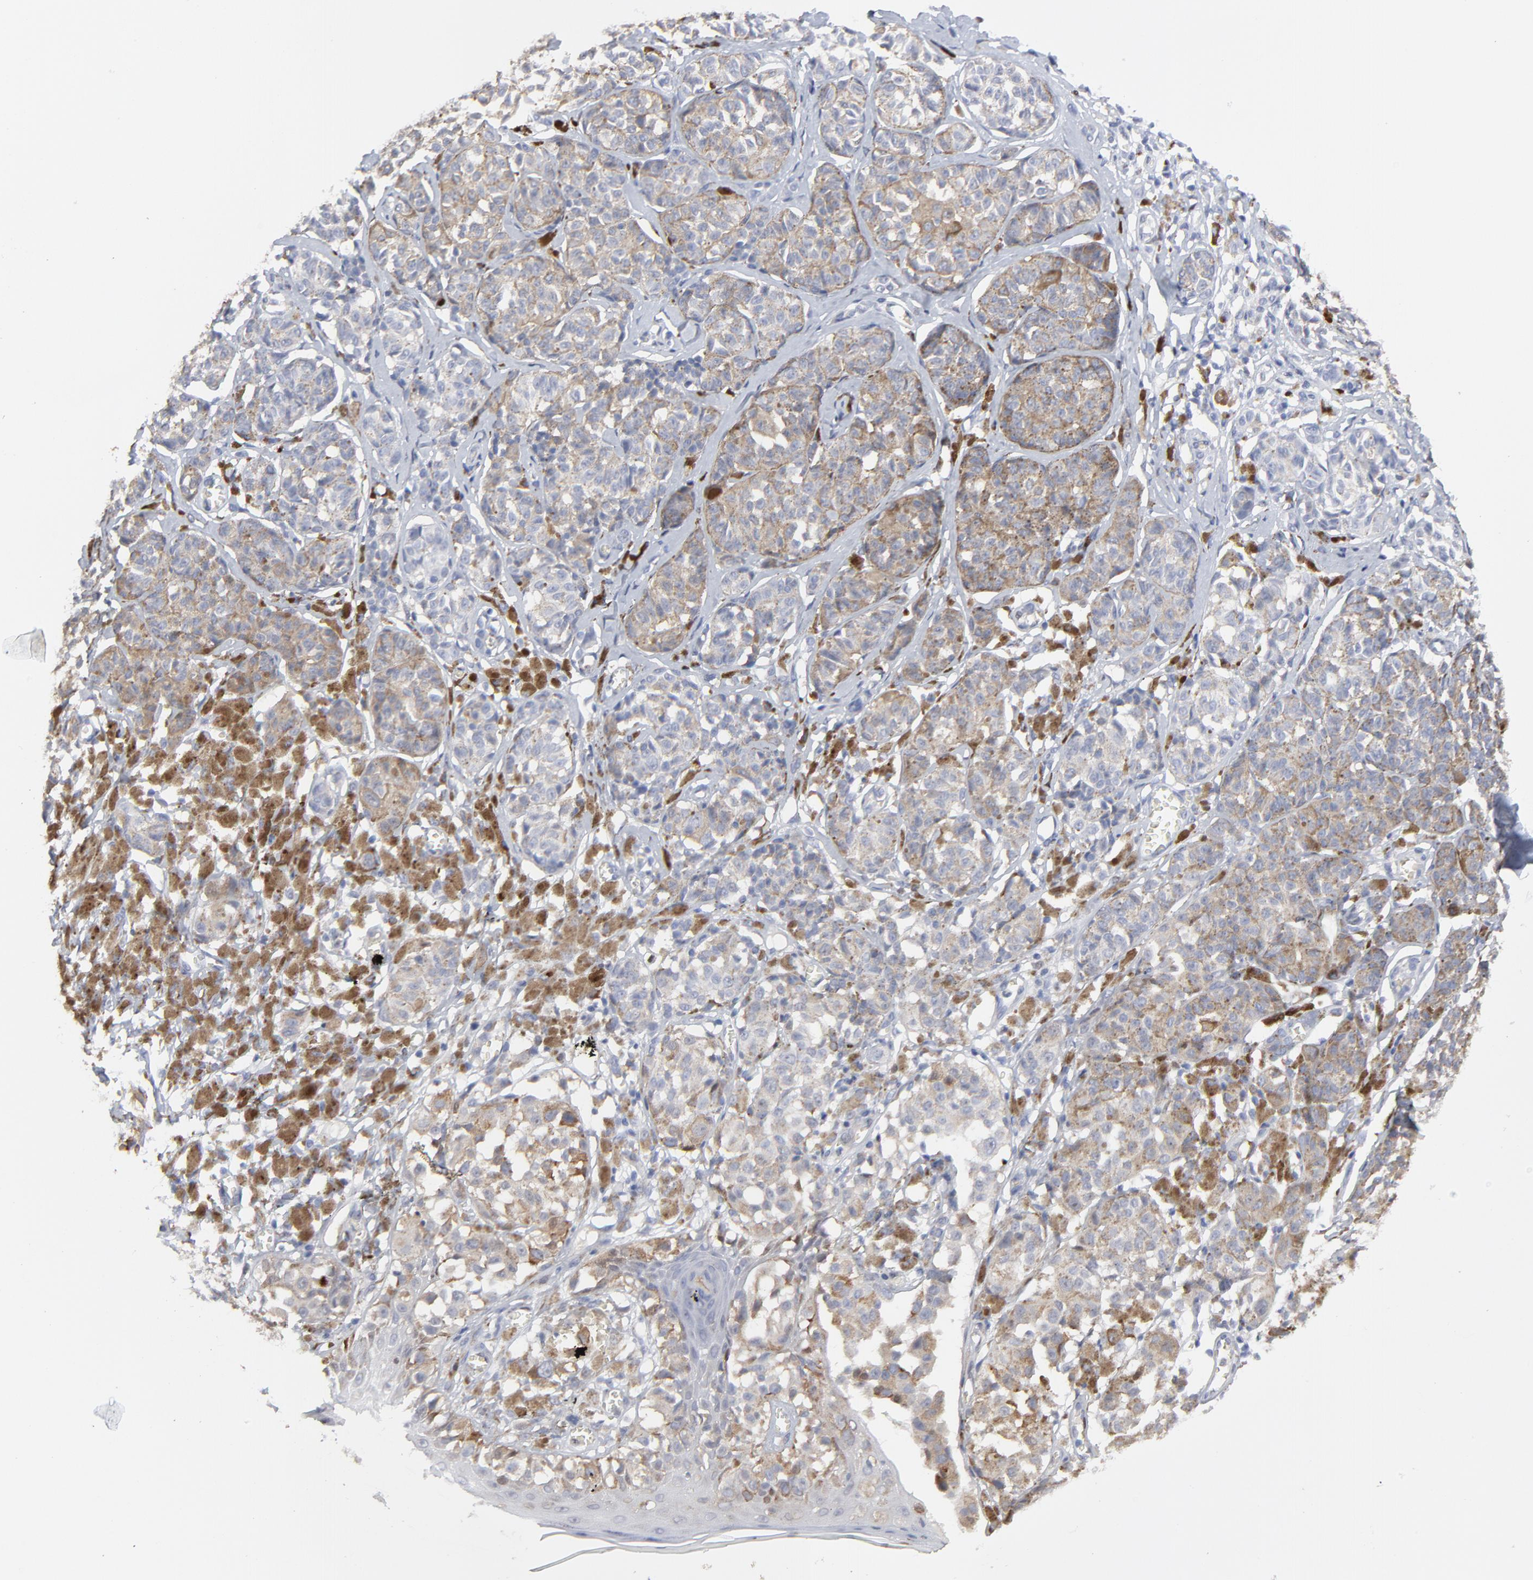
{"staining": {"intensity": "moderate", "quantity": "<25%", "location": "cytoplasmic/membranous"}, "tissue": "melanoma", "cell_type": "Tumor cells", "image_type": "cancer", "snomed": [{"axis": "morphology", "description": "Malignant melanoma, NOS"}, {"axis": "topography", "description": "Skin"}], "caption": "High-power microscopy captured an immunohistochemistry (IHC) histopathology image of malignant melanoma, revealing moderate cytoplasmic/membranous expression in about <25% of tumor cells. Using DAB (brown) and hematoxylin (blue) stains, captured at high magnification using brightfield microscopy.", "gene": "NCAPH", "patient": {"sex": "male", "age": 76}}